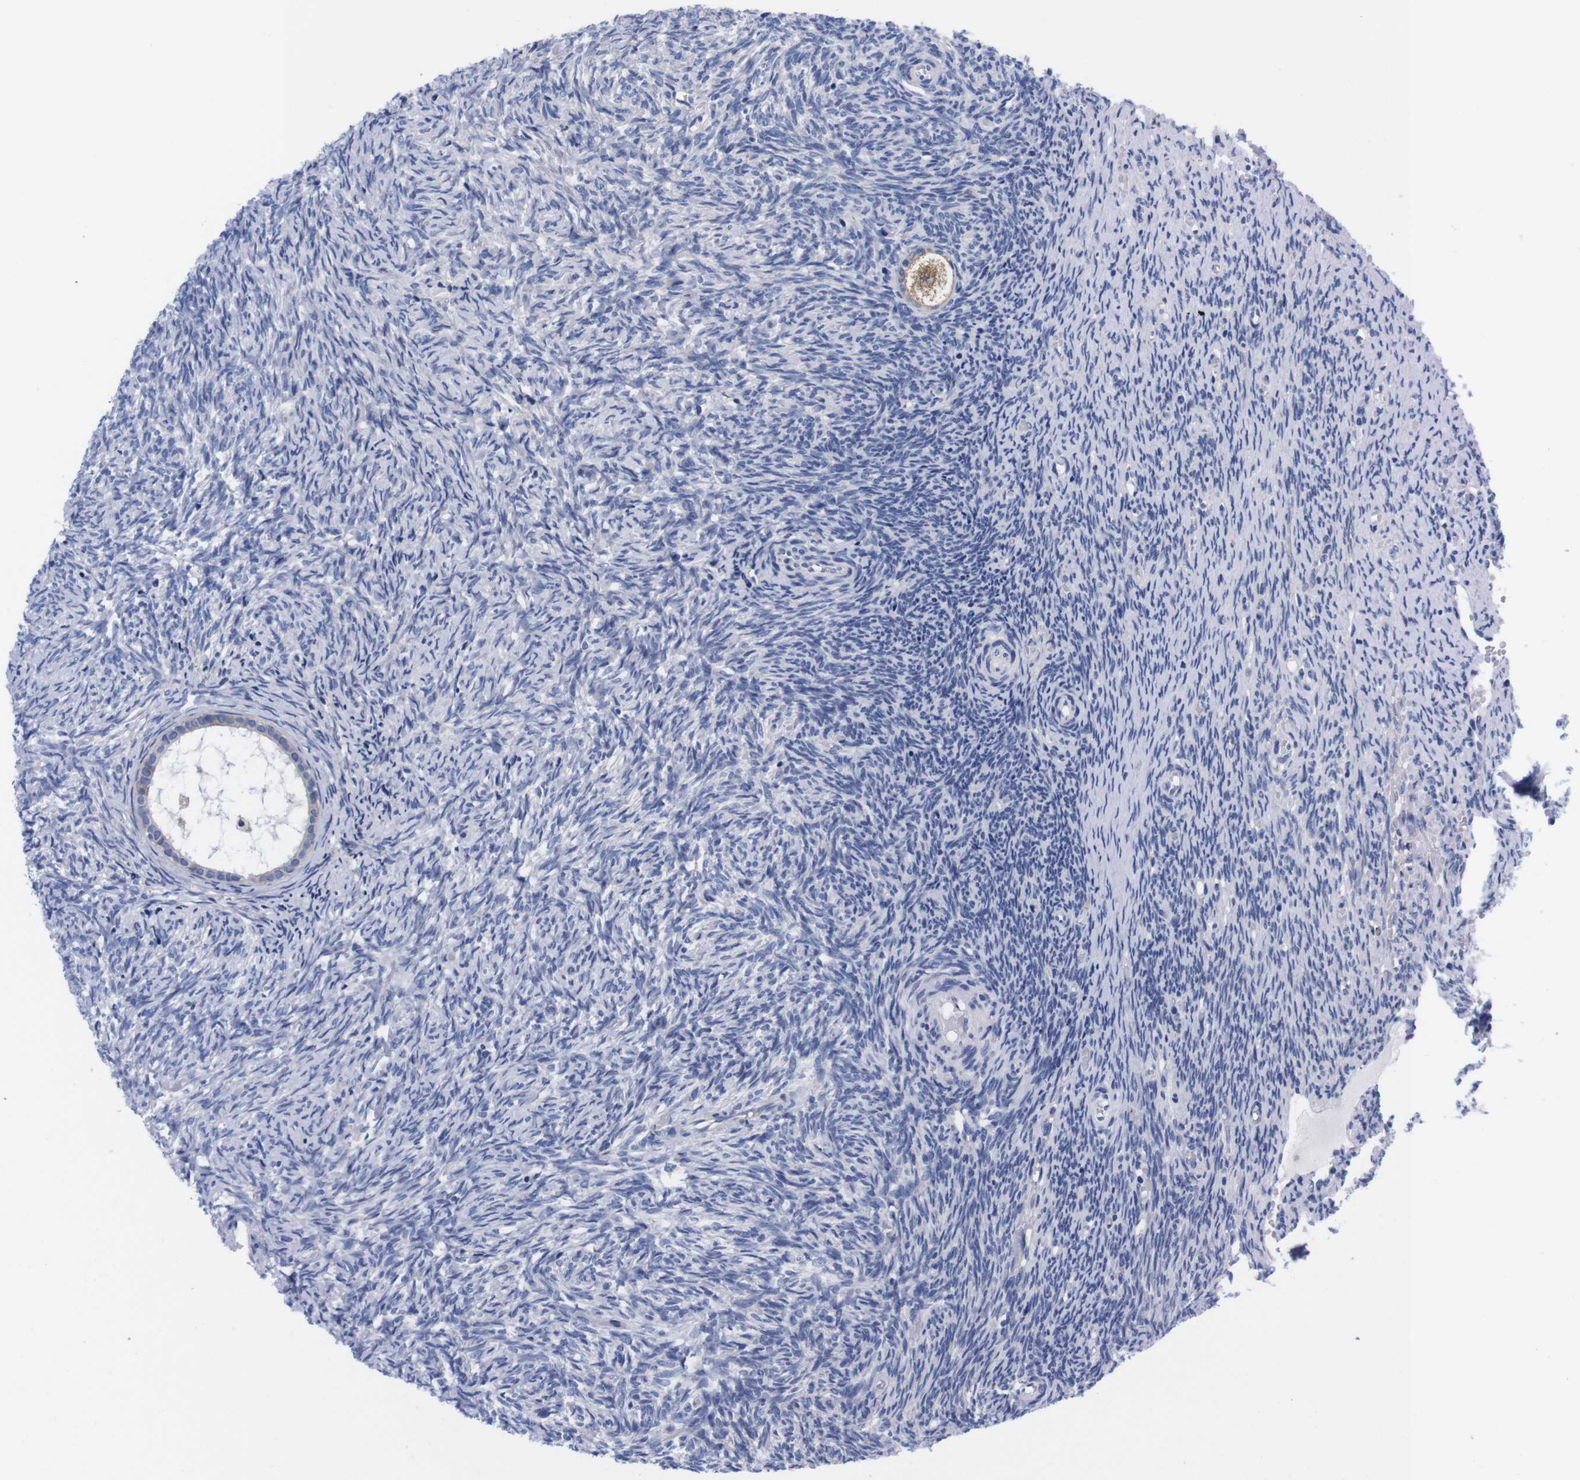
{"staining": {"intensity": "negative", "quantity": "none", "location": "none"}, "tissue": "ovary", "cell_type": "Follicle cells", "image_type": "normal", "snomed": [{"axis": "morphology", "description": "Normal tissue, NOS"}, {"axis": "topography", "description": "Ovary"}], "caption": "Ovary stained for a protein using IHC shows no staining follicle cells.", "gene": "NEBL", "patient": {"sex": "female", "age": 41}}